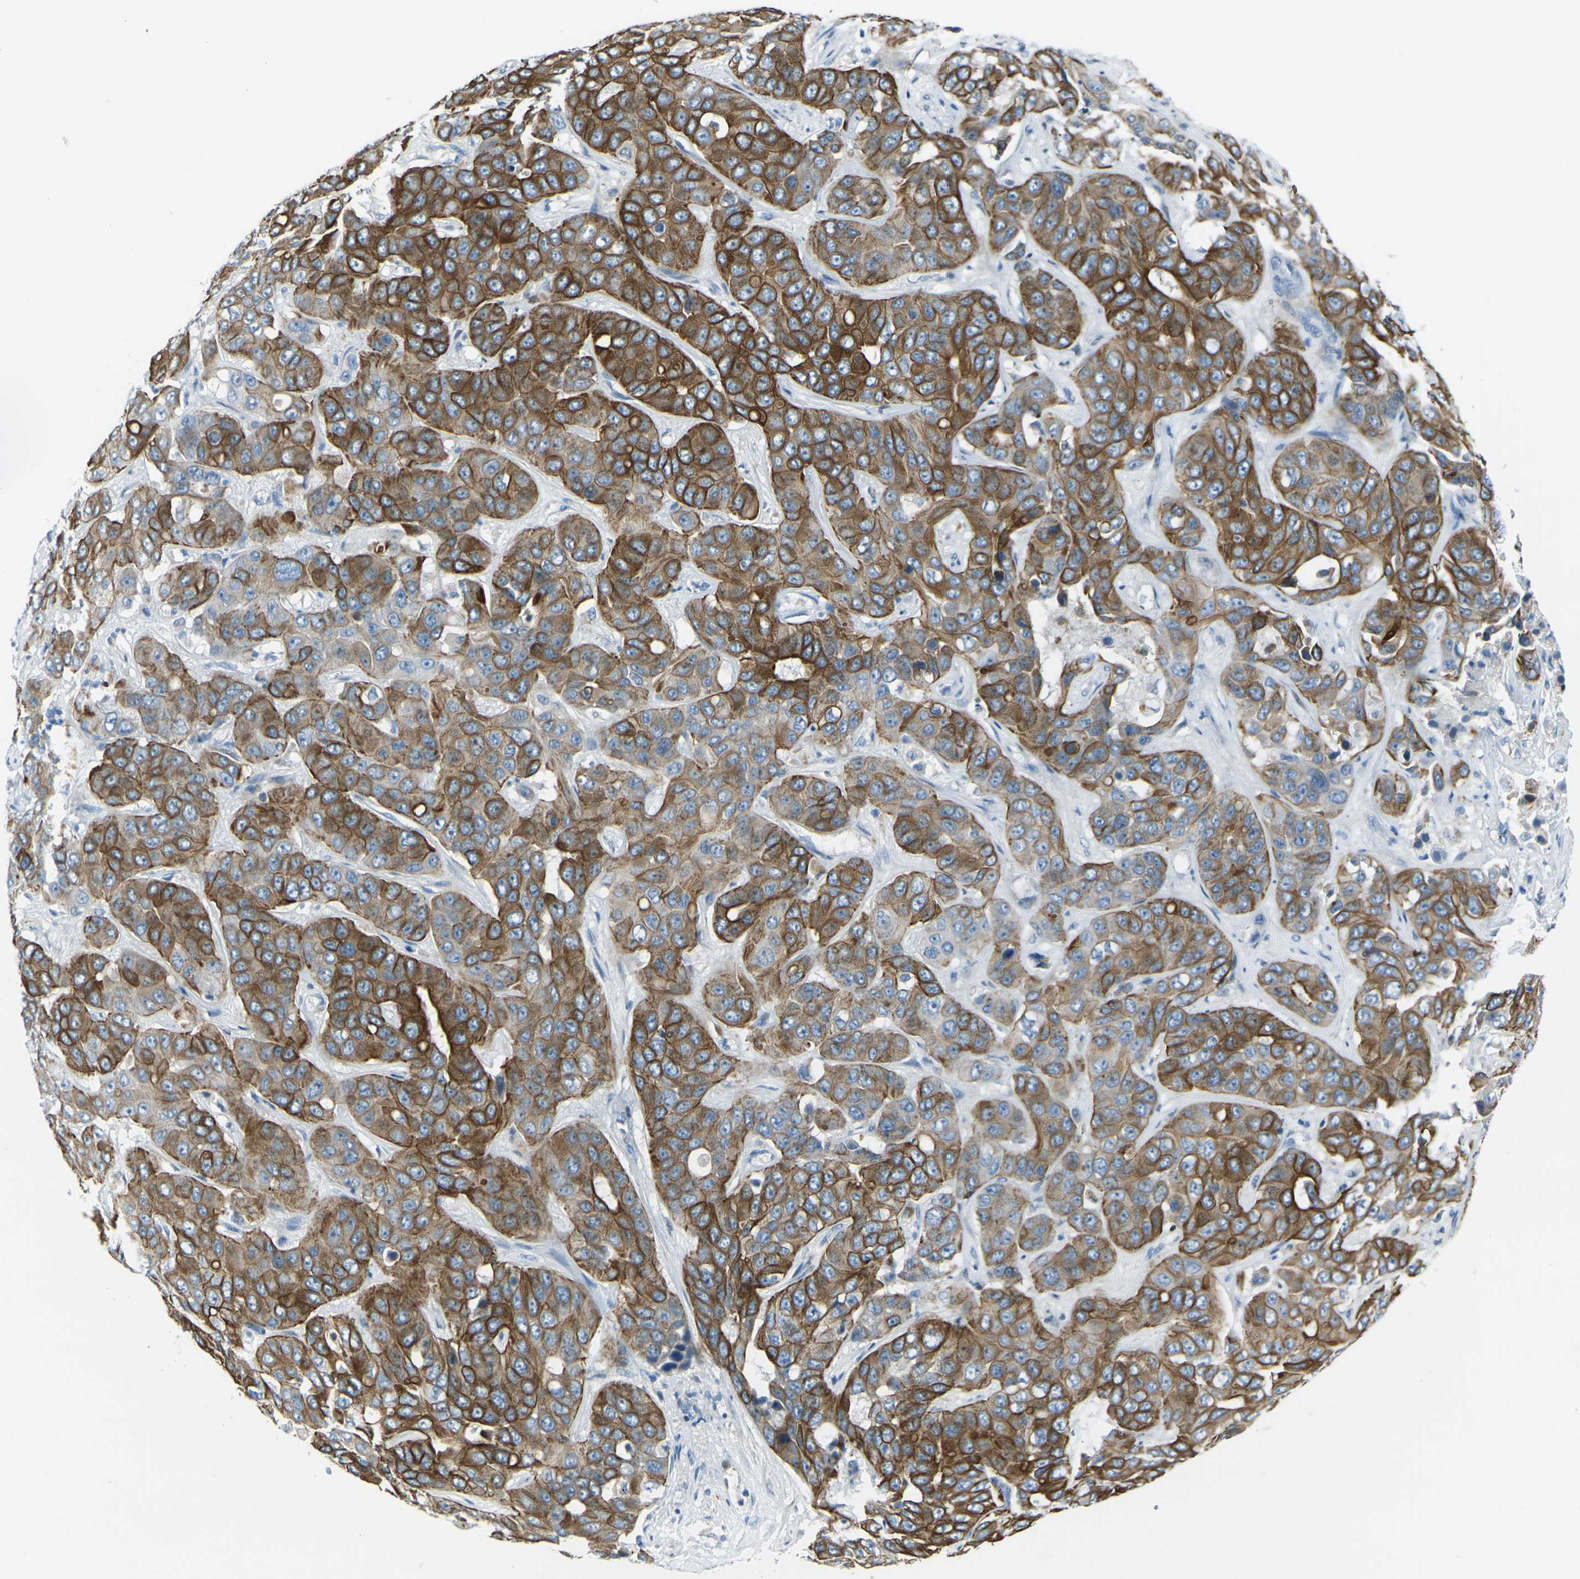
{"staining": {"intensity": "strong", "quantity": ">75%", "location": "cytoplasmic/membranous"}, "tissue": "liver cancer", "cell_type": "Tumor cells", "image_type": "cancer", "snomed": [{"axis": "morphology", "description": "Cholangiocarcinoma"}, {"axis": "topography", "description": "Liver"}], "caption": "Strong cytoplasmic/membranous positivity is identified in about >75% of tumor cells in liver cancer. (brown staining indicates protein expression, while blue staining denotes nuclei).", "gene": "ANKRD46", "patient": {"sex": "female", "age": 52}}